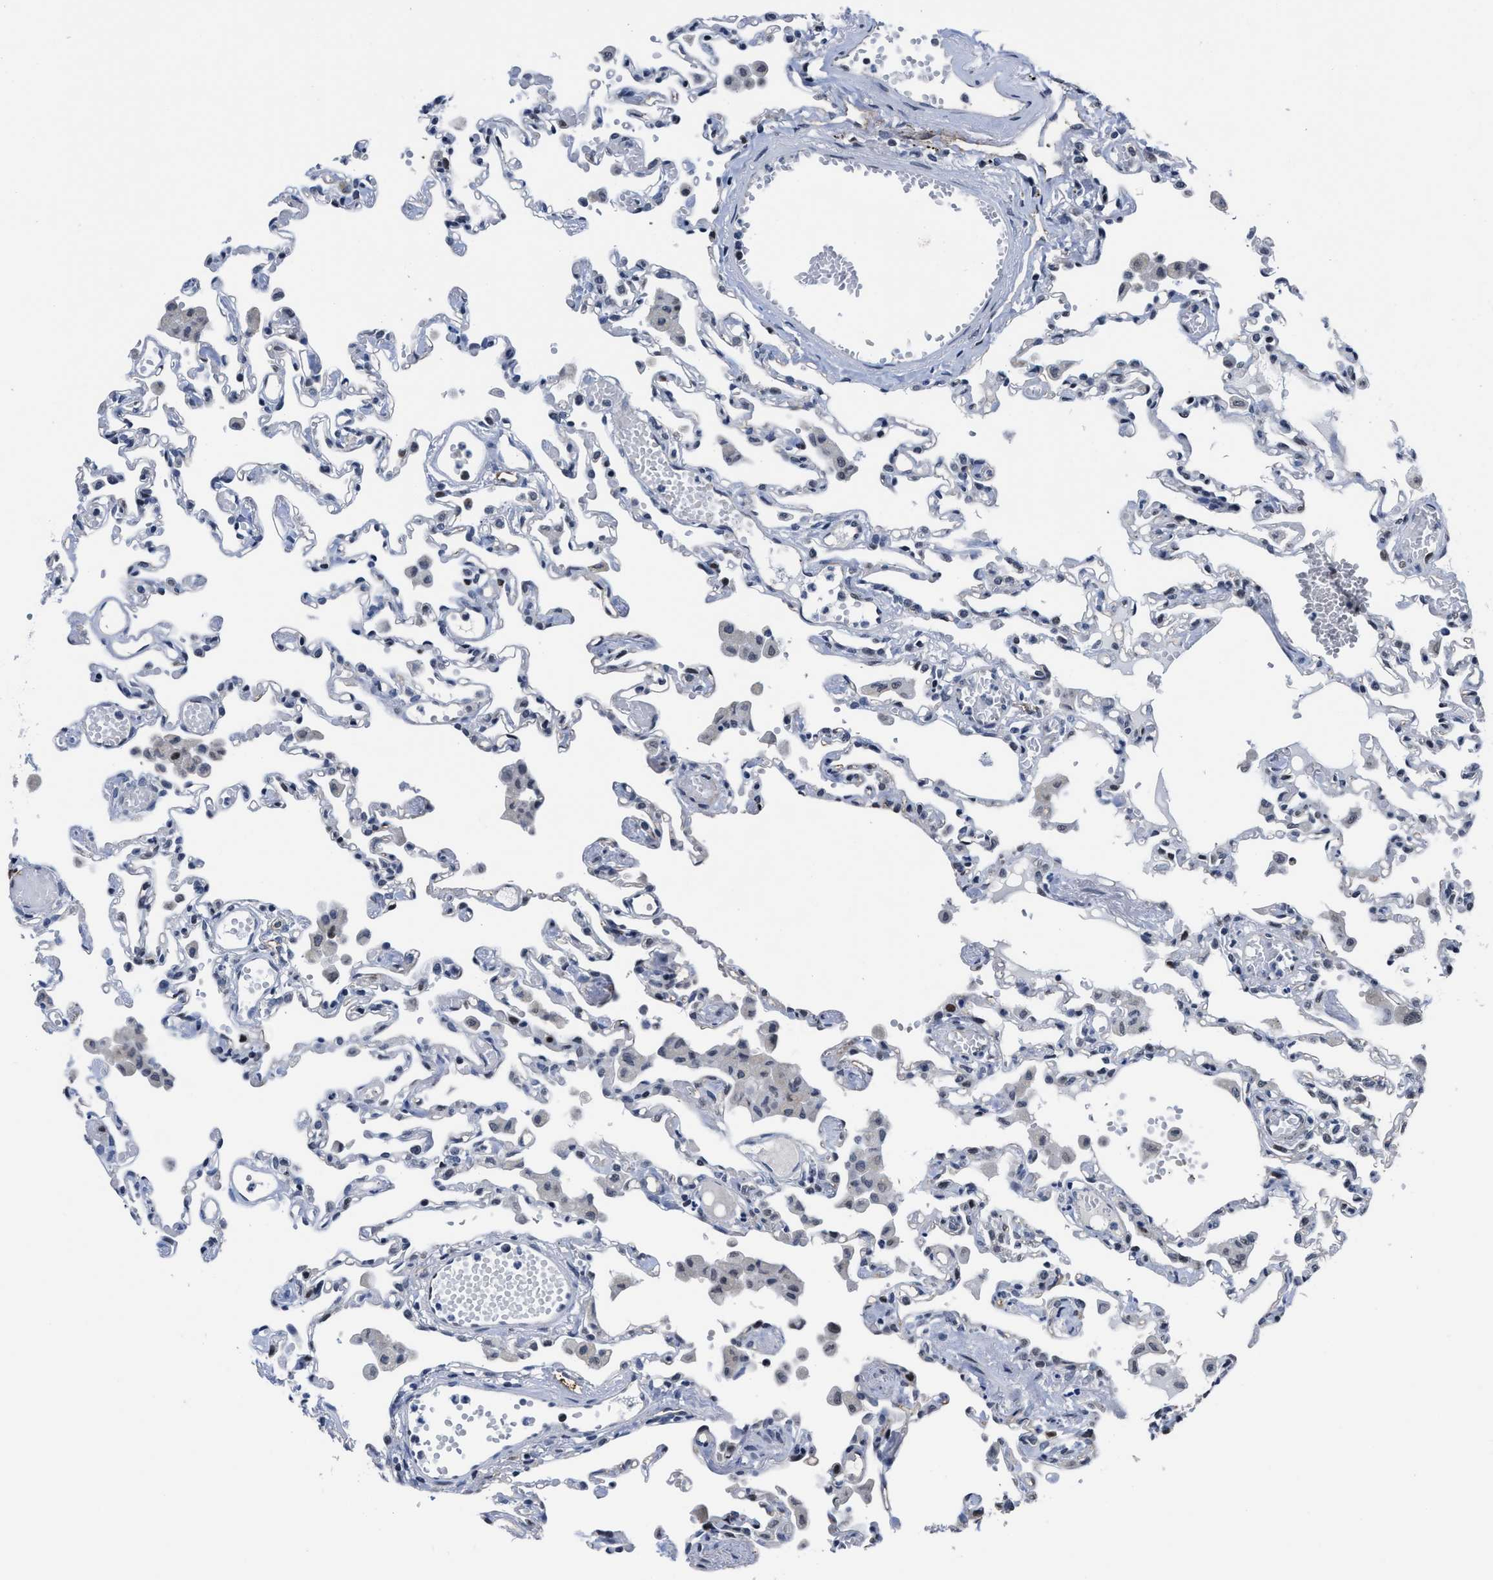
{"staining": {"intensity": "negative", "quantity": "none", "location": "none"}, "tissue": "lung", "cell_type": "Alveolar cells", "image_type": "normal", "snomed": [{"axis": "morphology", "description": "Normal tissue, NOS"}, {"axis": "topography", "description": "Bronchus"}, {"axis": "topography", "description": "Lung"}], "caption": "Protein analysis of unremarkable lung reveals no significant expression in alveolar cells.", "gene": "MARCKSL1", "patient": {"sex": "female", "age": 49}}